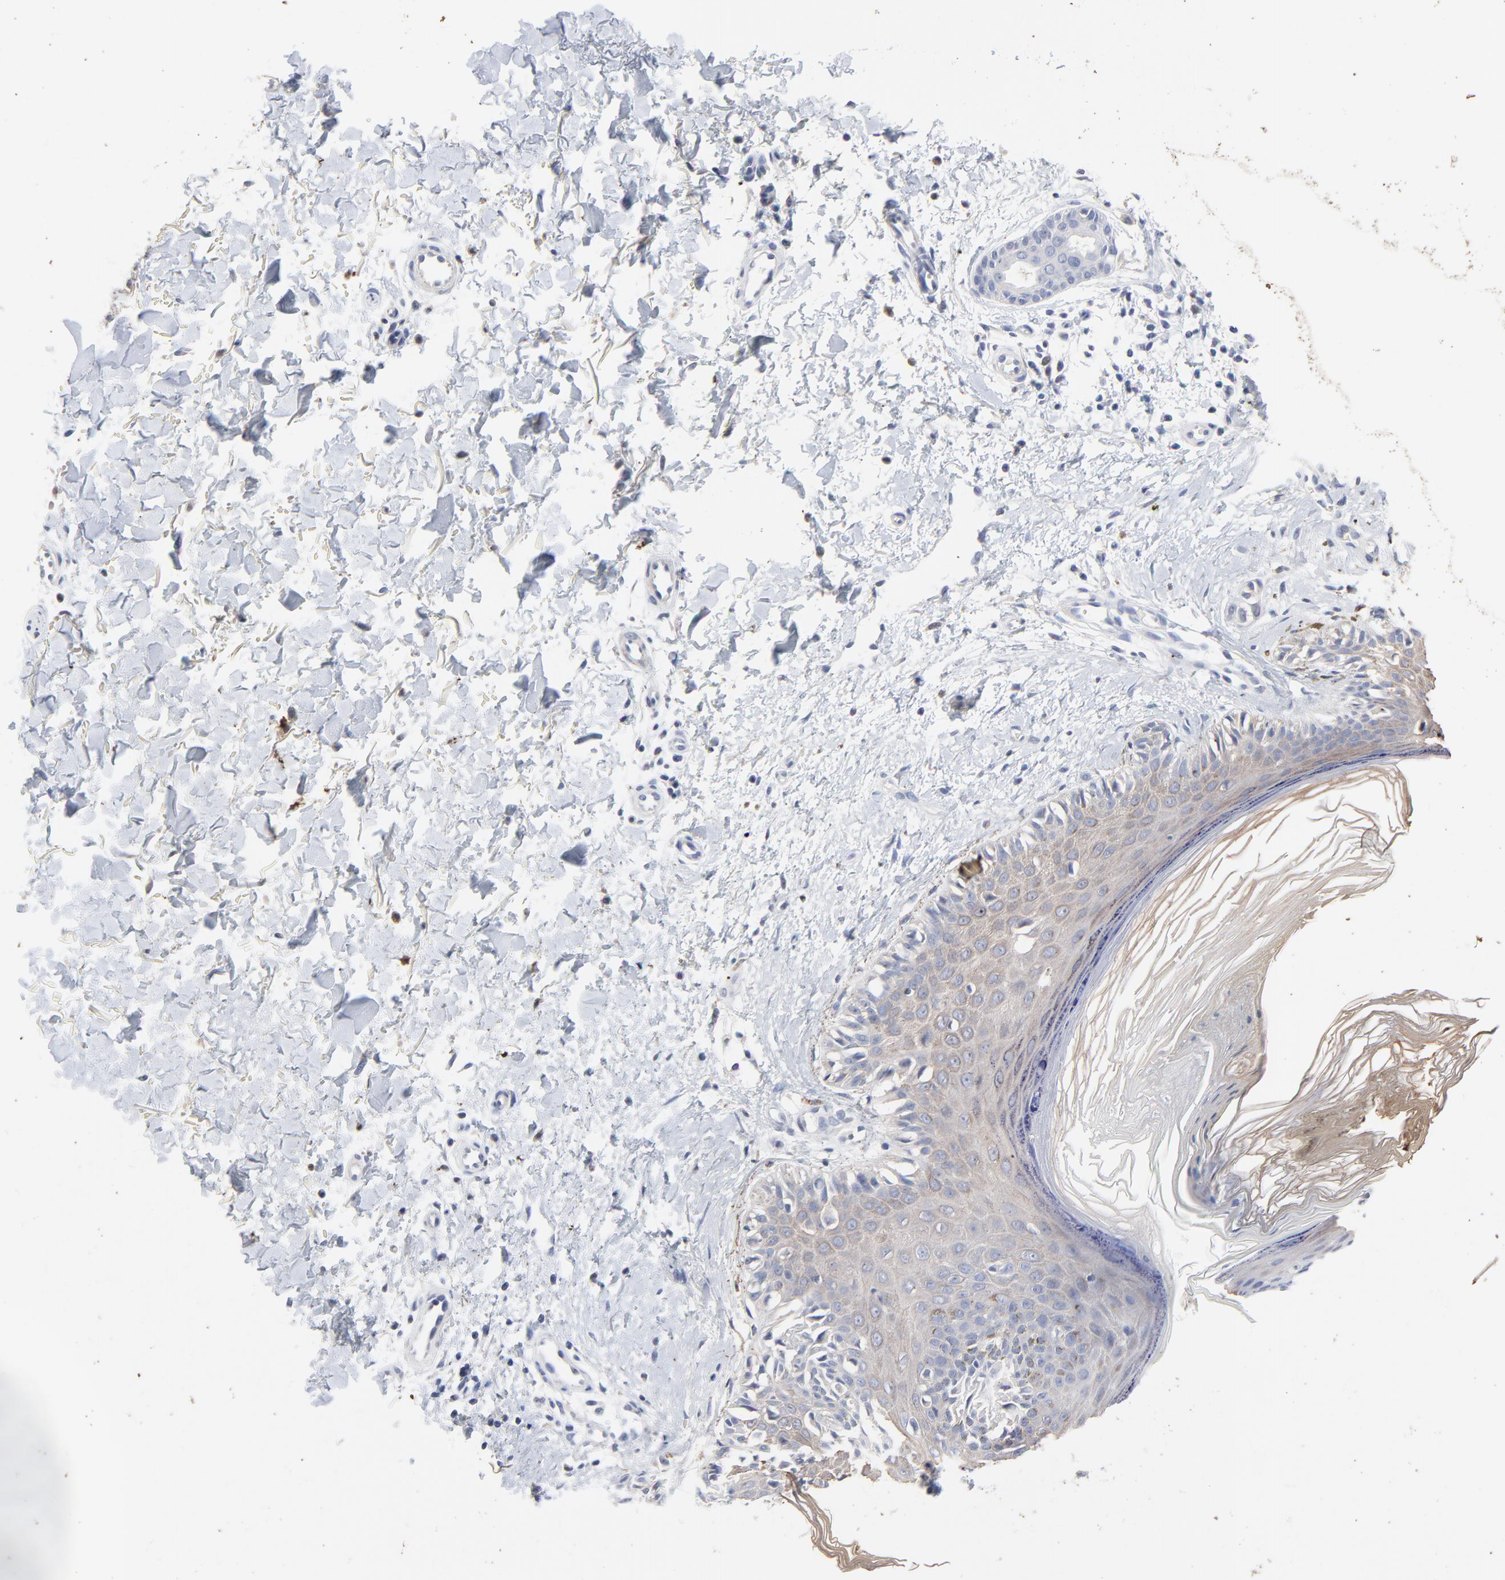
{"staining": {"intensity": "weak", "quantity": ">75%", "location": "cytoplasmic/membranous"}, "tissue": "melanoma", "cell_type": "Tumor cells", "image_type": "cancer", "snomed": [{"axis": "morphology", "description": "Normal tissue, NOS"}, {"axis": "morphology", "description": "Malignant melanoma, NOS"}, {"axis": "topography", "description": "Skin"}], "caption": "Malignant melanoma stained with immunohistochemistry (IHC) shows weak cytoplasmic/membranous staining in approximately >75% of tumor cells. The protein is shown in brown color, while the nuclei are stained blue.", "gene": "AADAC", "patient": {"sex": "male", "age": 83}}